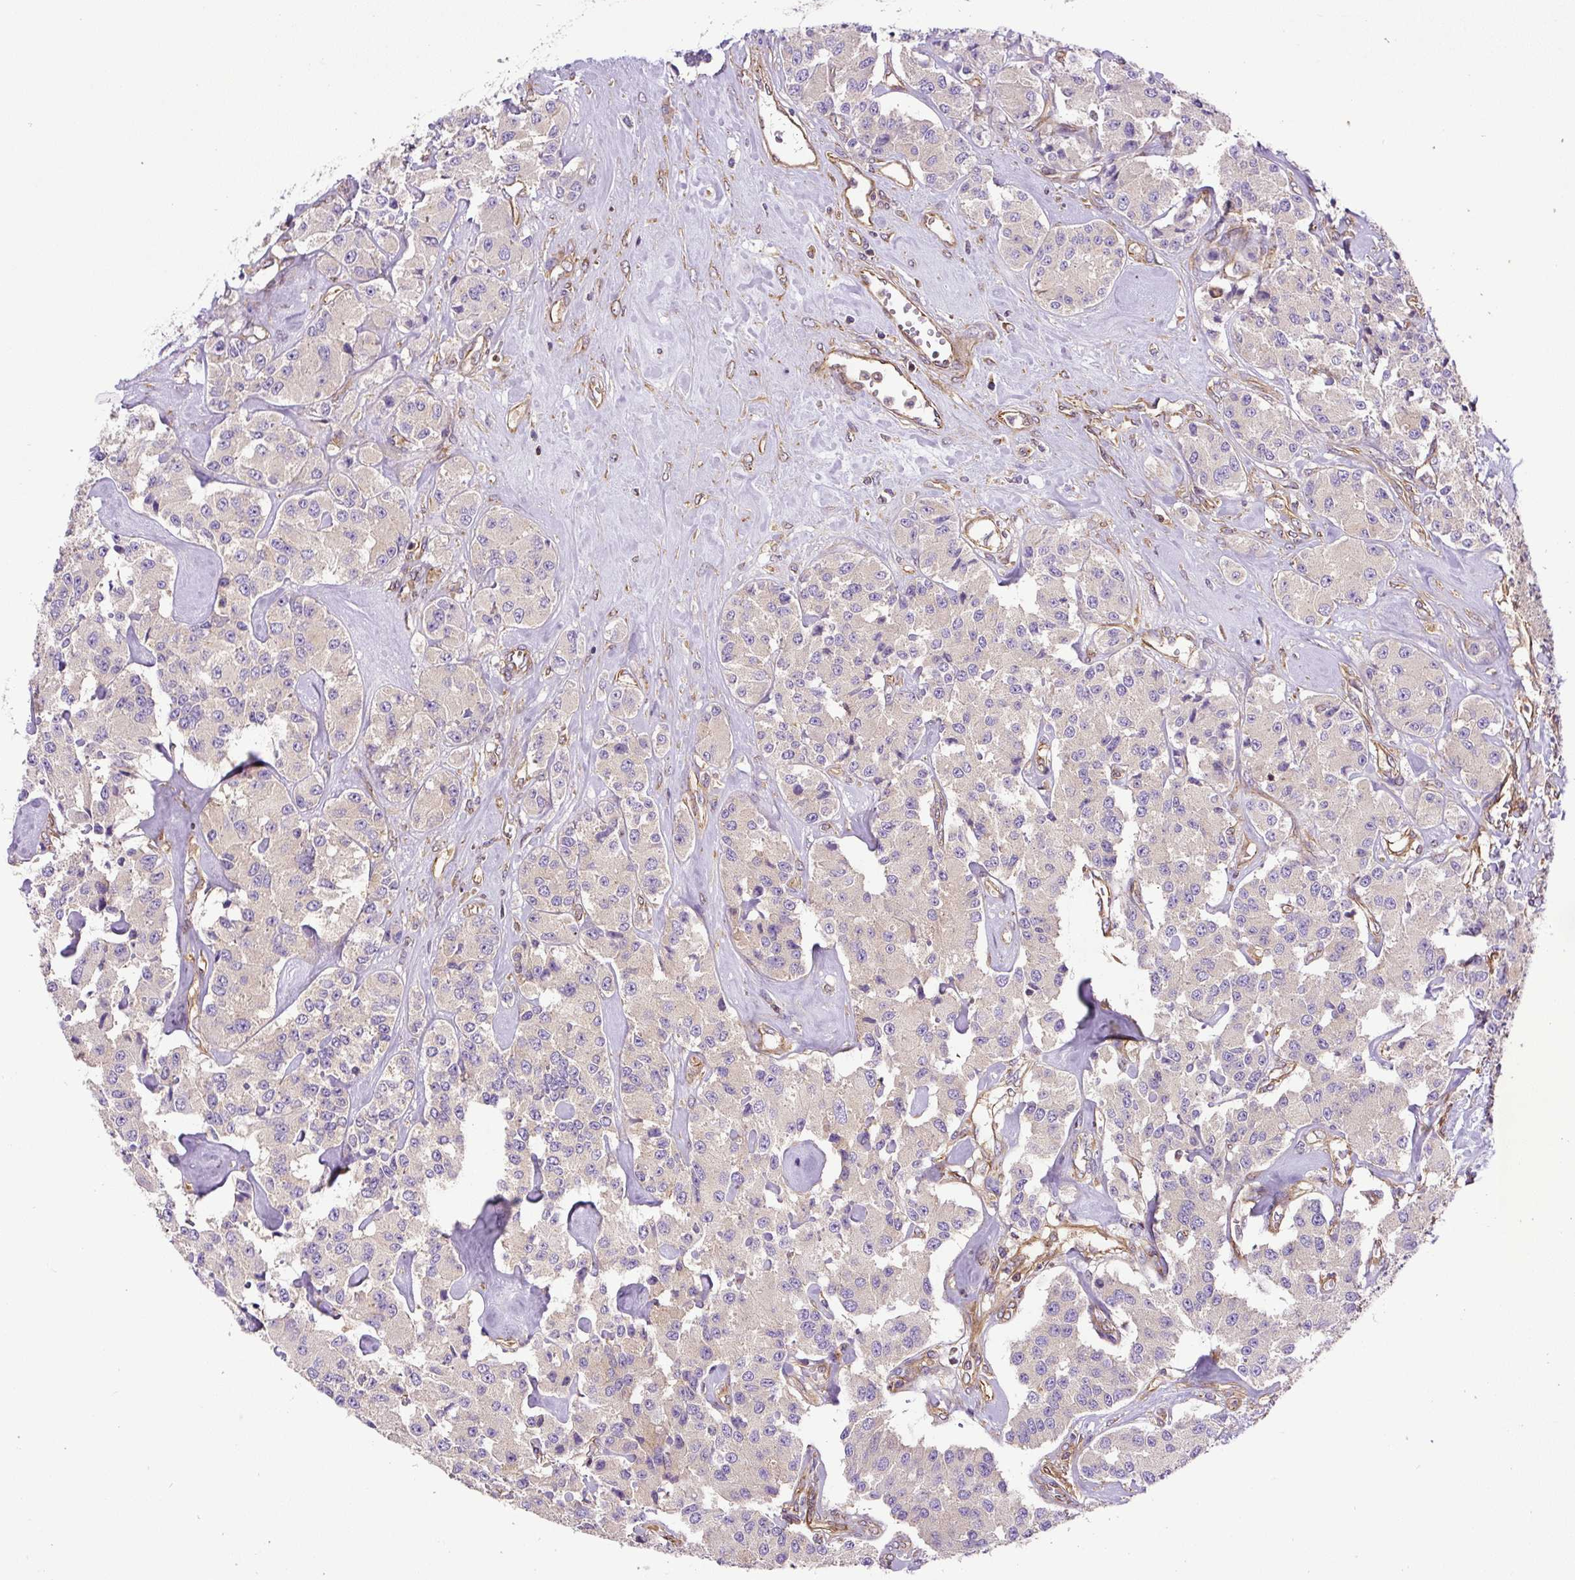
{"staining": {"intensity": "negative", "quantity": "none", "location": "none"}, "tissue": "carcinoid", "cell_type": "Tumor cells", "image_type": "cancer", "snomed": [{"axis": "morphology", "description": "Carcinoid, malignant, NOS"}, {"axis": "topography", "description": "Pancreas"}], "caption": "Immunohistochemical staining of human carcinoid shows no significant expression in tumor cells.", "gene": "DCTN1", "patient": {"sex": "male", "age": 41}}